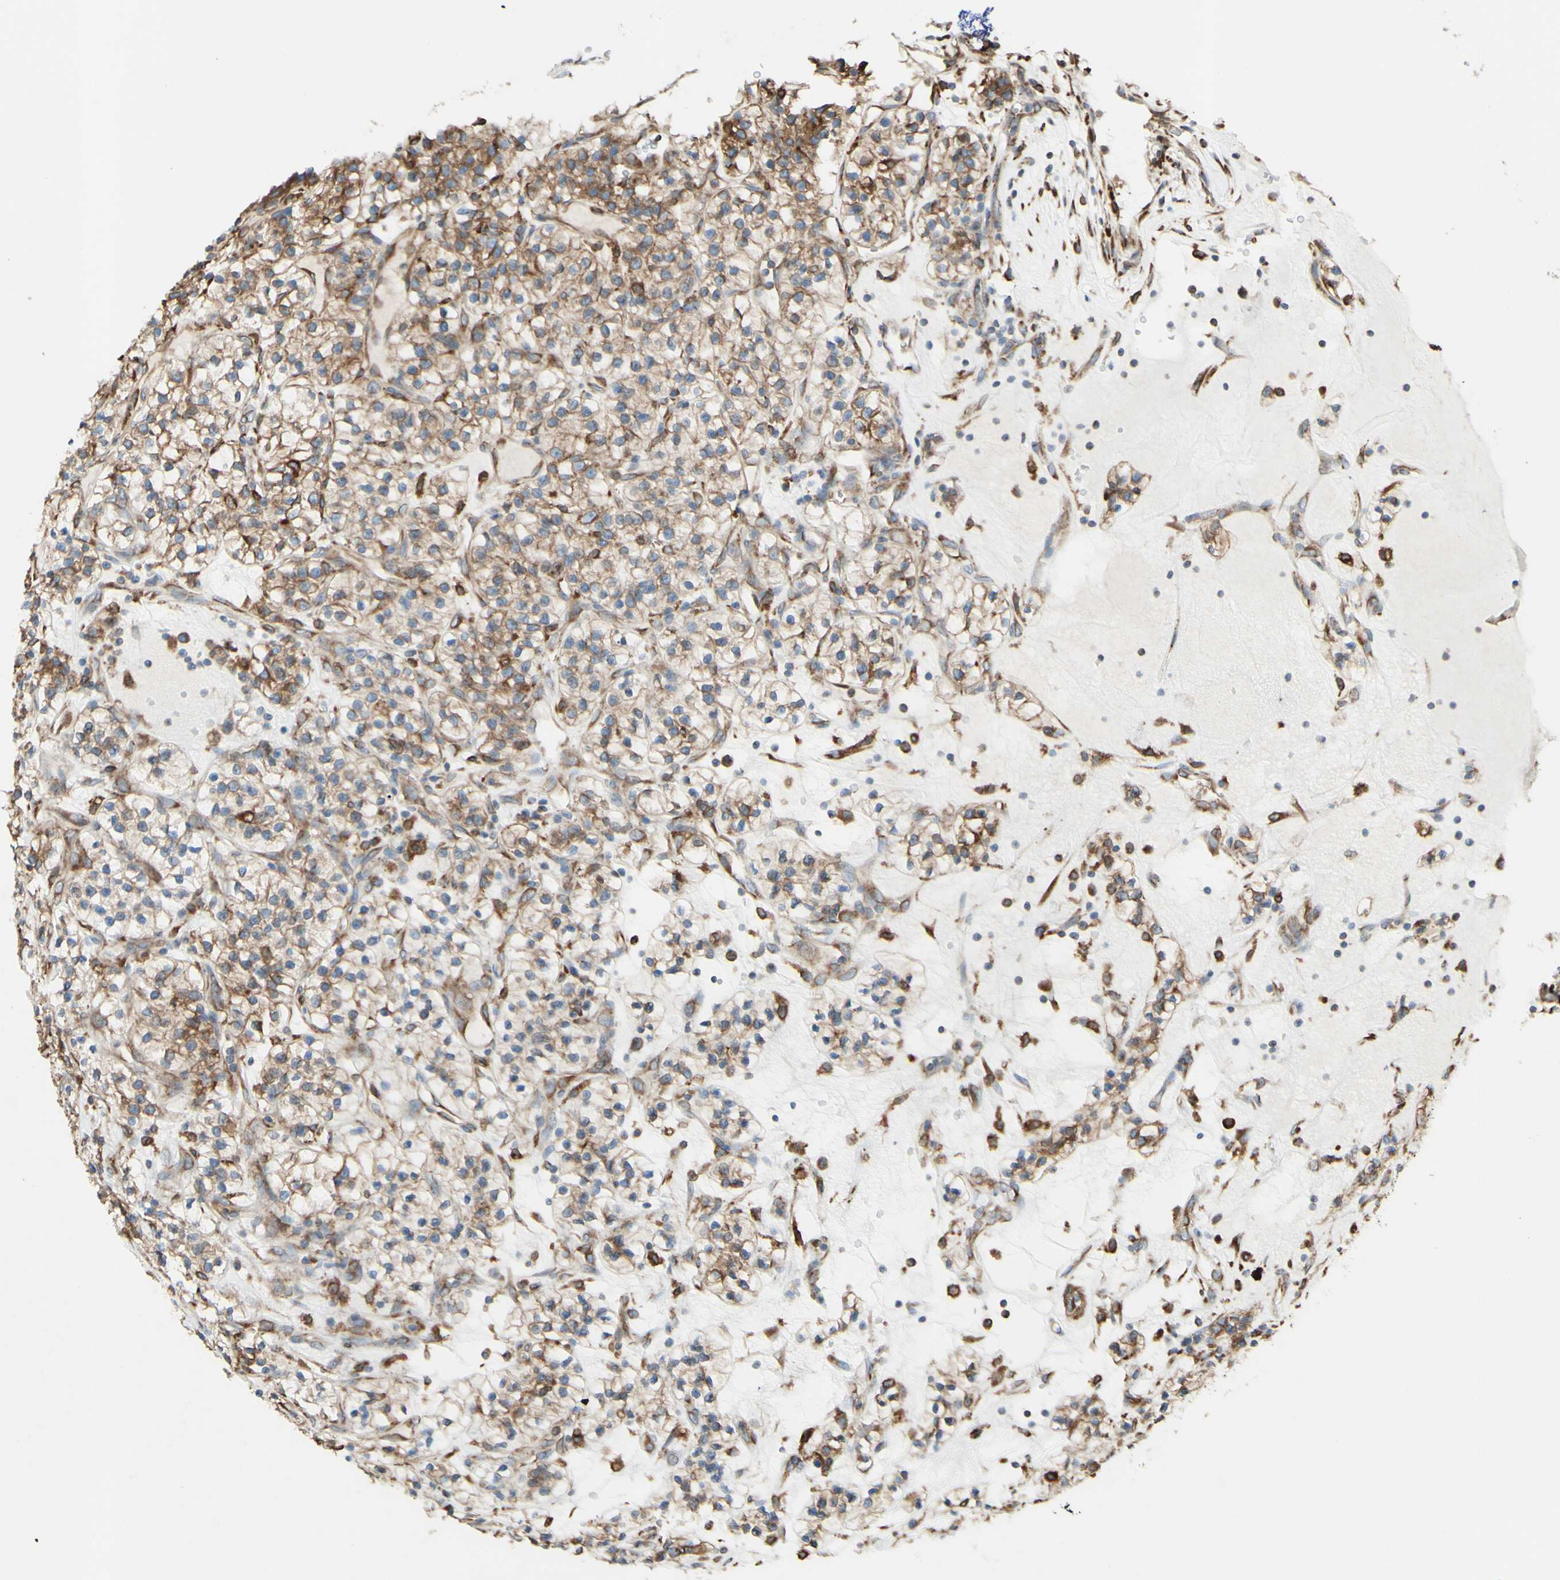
{"staining": {"intensity": "moderate", "quantity": ">75%", "location": "cytoplasmic/membranous"}, "tissue": "renal cancer", "cell_type": "Tumor cells", "image_type": "cancer", "snomed": [{"axis": "morphology", "description": "Adenocarcinoma, NOS"}, {"axis": "topography", "description": "Kidney"}], "caption": "Renal cancer (adenocarcinoma) stained with a protein marker reveals moderate staining in tumor cells.", "gene": "DNAJB11", "patient": {"sex": "female", "age": 57}}